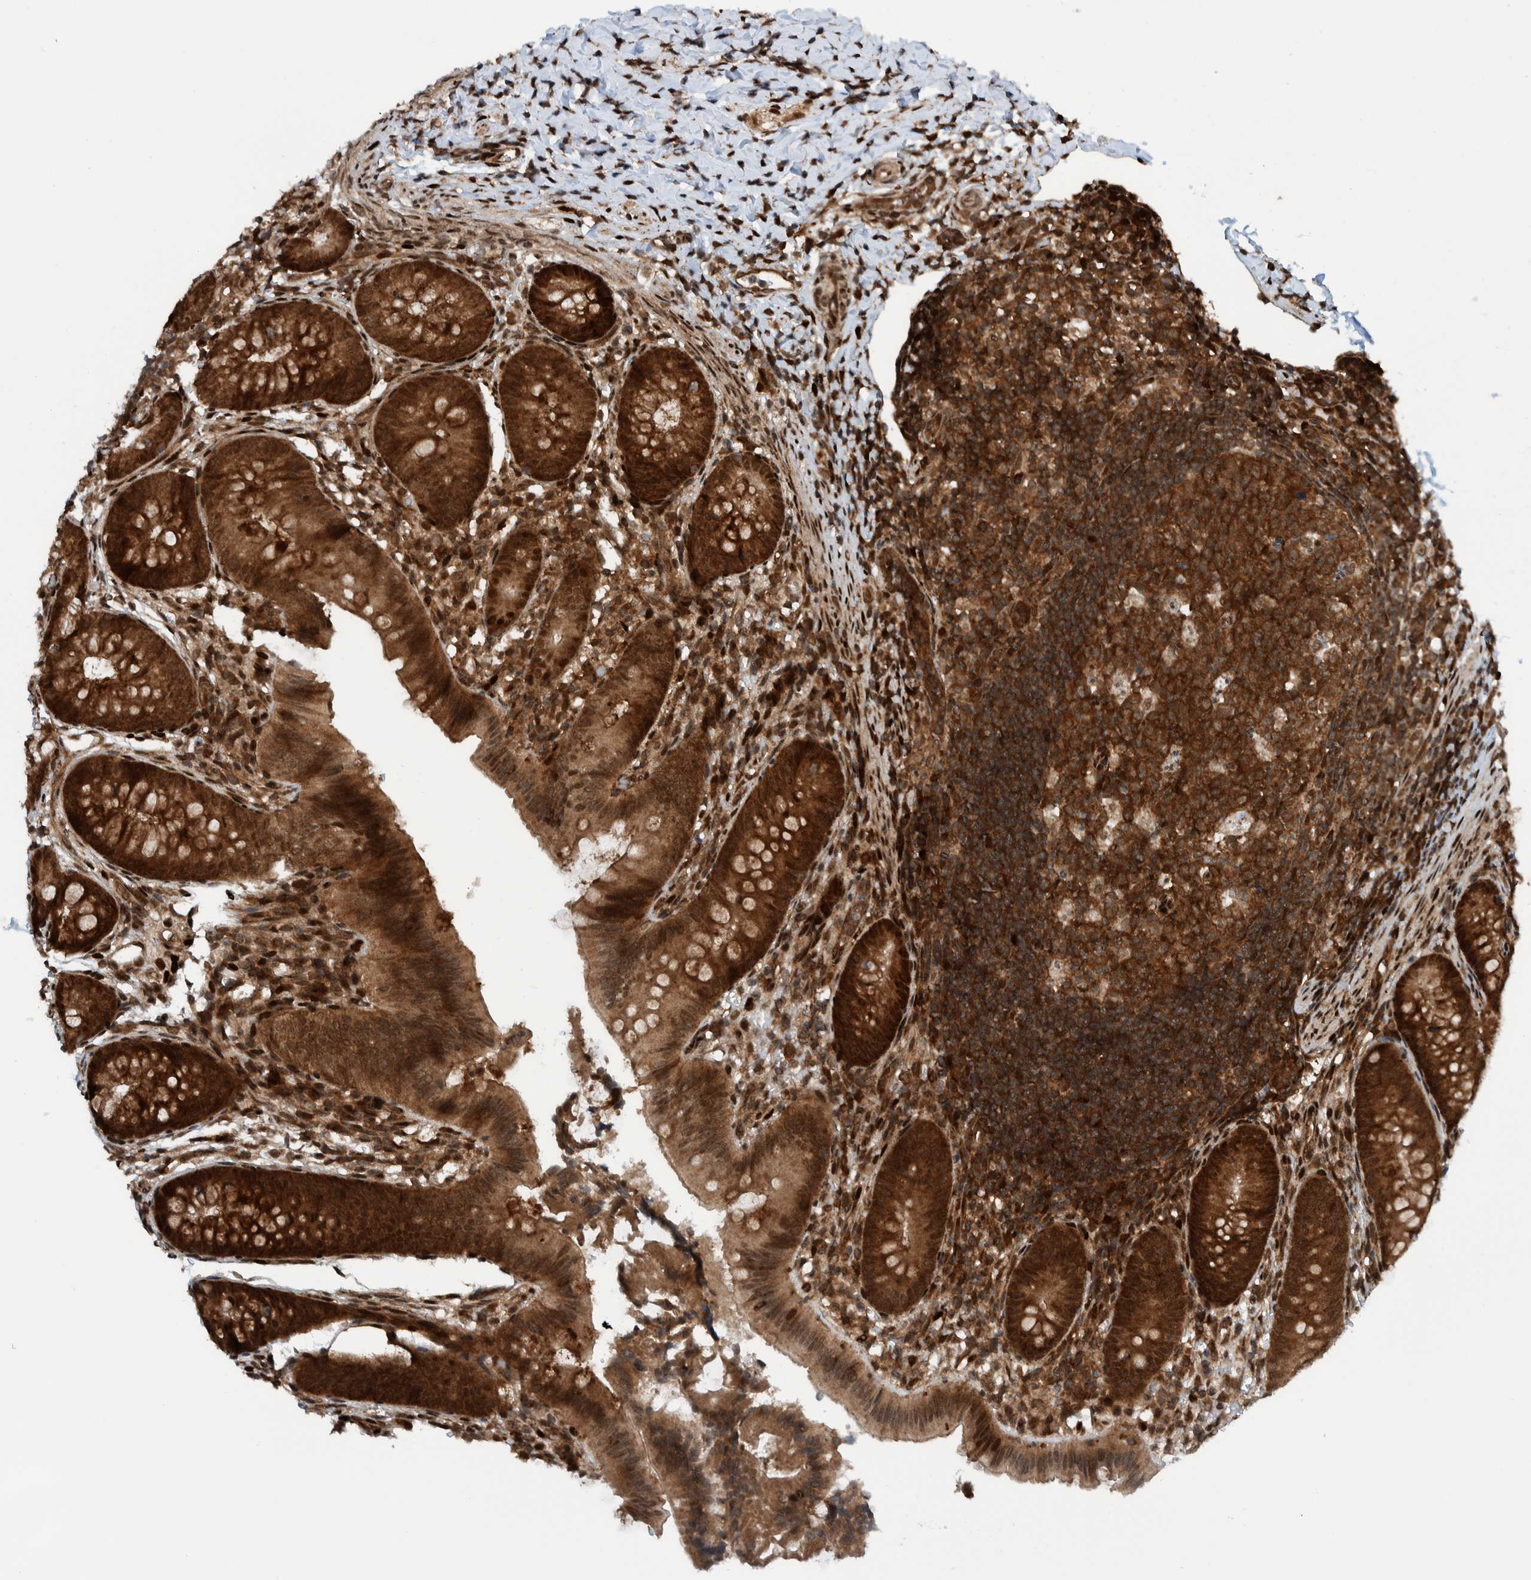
{"staining": {"intensity": "strong", "quantity": ">75%", "location": "cytoplasmic/membranous,nuclear"}, "tissue": "appendix", "cell_type": "Glandular cells", "image_type": "normal", "snomed": [{"axis": "morphology", "description": "Normal tissue, NOS"}, {"axis": "topography", "description": "Appendix"}], "caption": "A photomicrograph showing strong cytoplasmic/membranous,nuclear staining in about >75% of glandular cells in benign appendix, as visualized by brown immunohistochemical staining.", "gene": "ZNF366", "patient": {"sex": "male", "age": 1}}